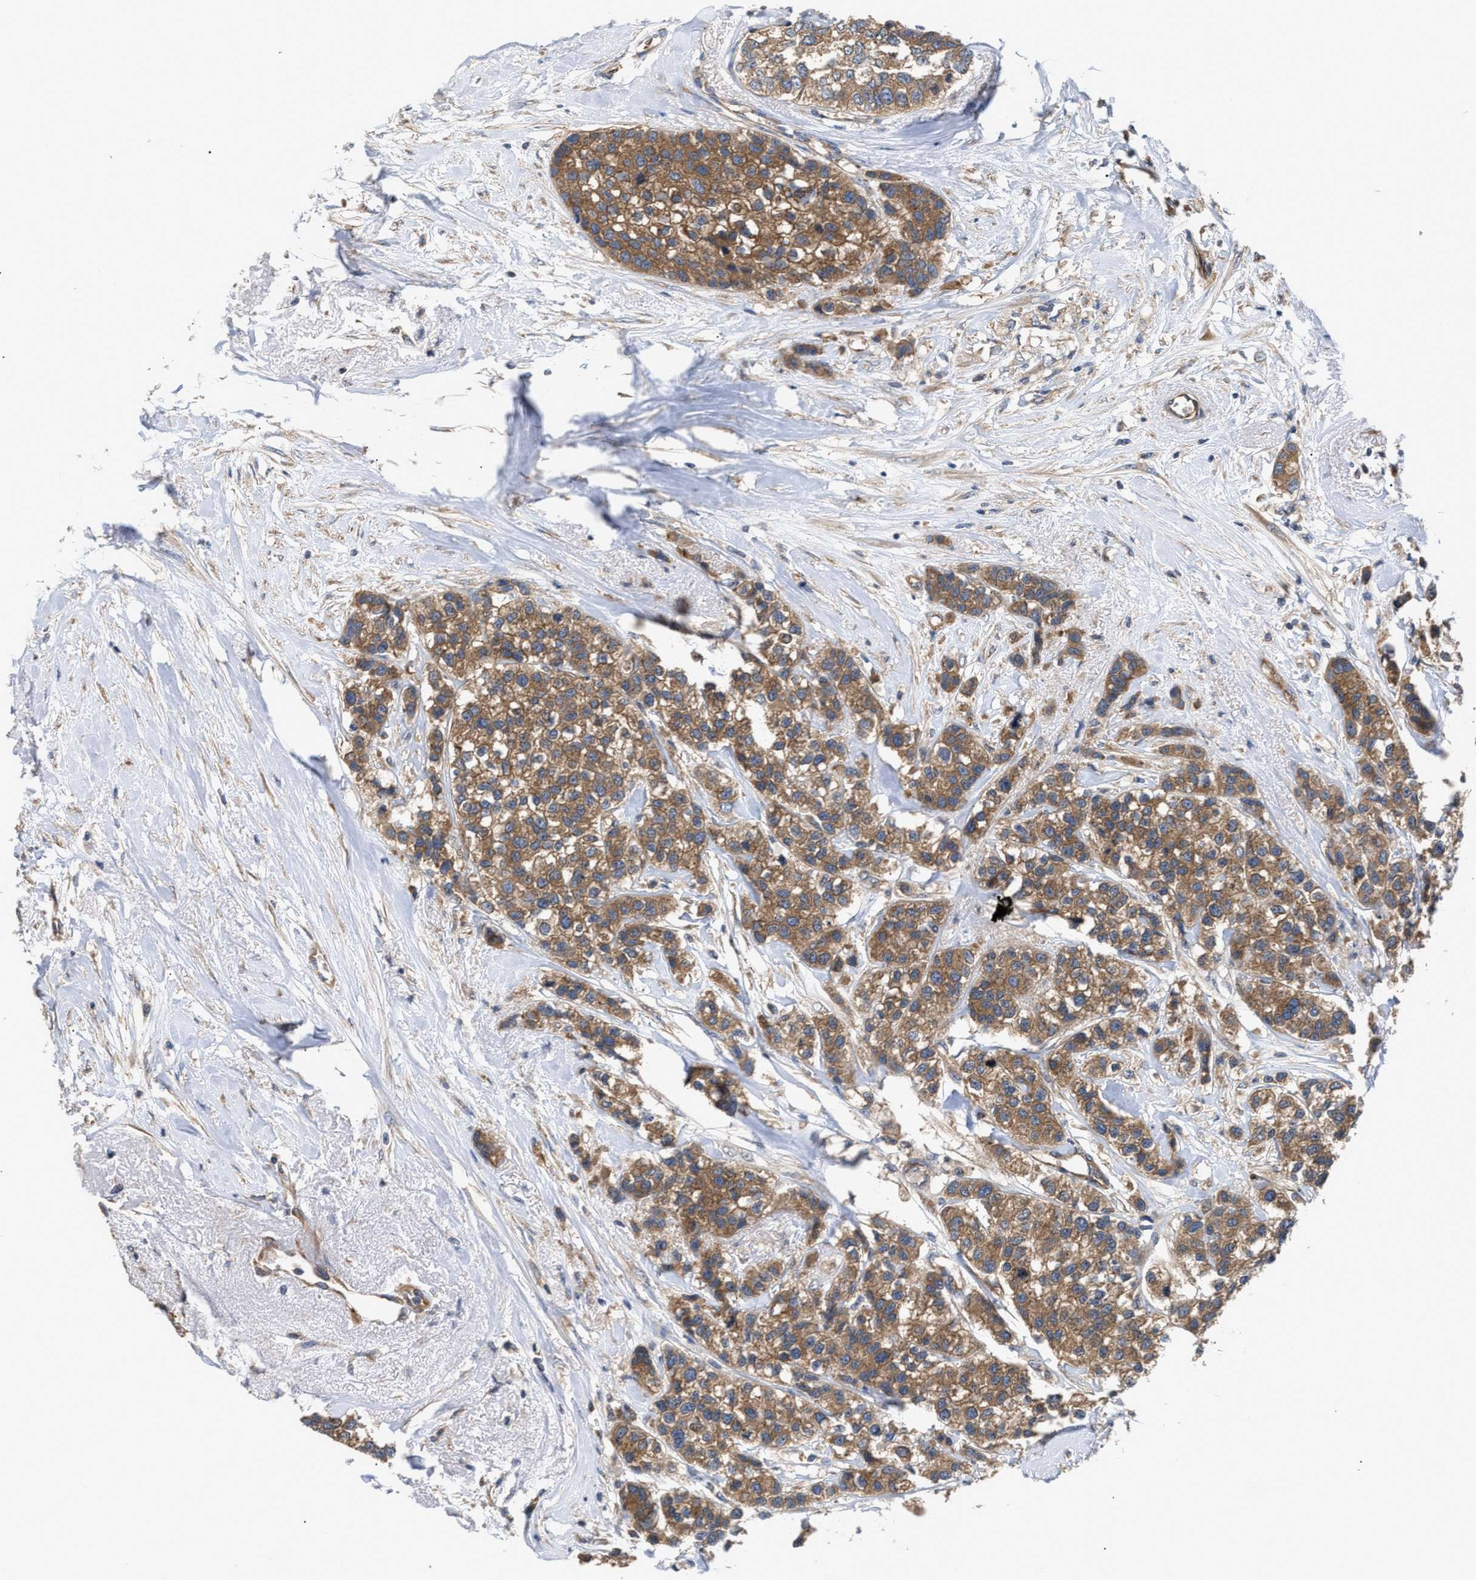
{"staining": {"intensity": "moderate", "quantity": ">75%", "location": "cytoplasmic/membranous"}, "tissue": "breast cancer", "cell_type": "Tumor cells", "image_type": "cancer", "snomed": [{"axis": "morphology", "description": "Duct carcinoma"}, {"axis": "topography", "description": "Breast"}], "caption": "A brown stain highlights moderate cytoplasmic/membranous staining of a protein in human breast cancer (invasive ductal carcinoma) tumor cells.", "gene": "LAPTM4B", "patient": {"sex": "female", "age": 51}}